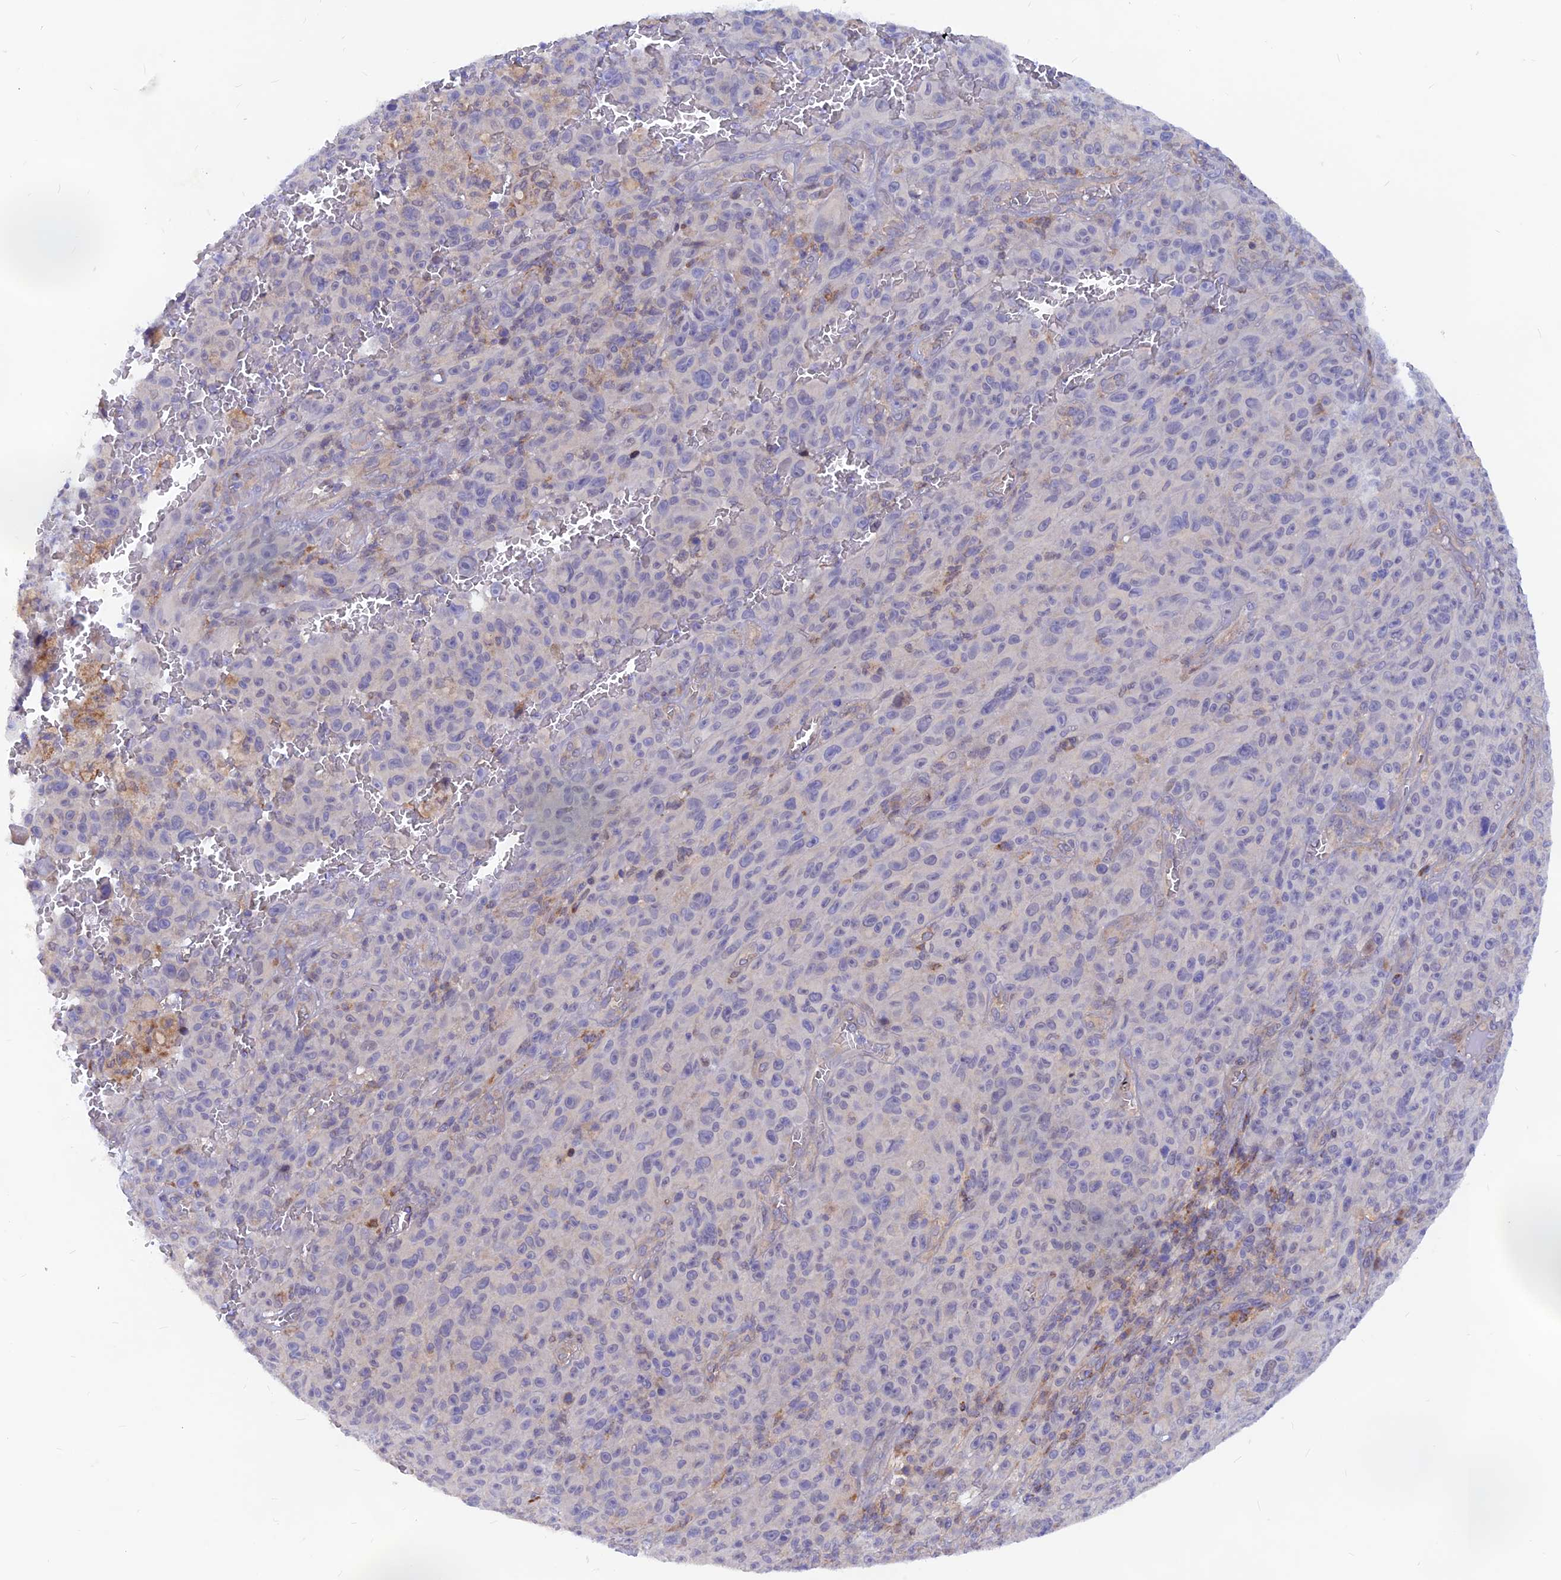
{"staining": {"intensity": "negative", "quantity": "none", "location": "none"}, "tissue": "melanoma", "cell_type": "Tumor cells", "image_type": "cancer", "snomed": [{"axis": "morphology", "description": "Malignant melanoma, NOS"}, {"axis": "topography", "description": "Skin"}], "caption": "Malignant melanoma was stained to show a protein in brown. There is no significant positivity in tumor cells.", "gene": "DNAJC16", "patient": {"sex": "female", "age": 82}}